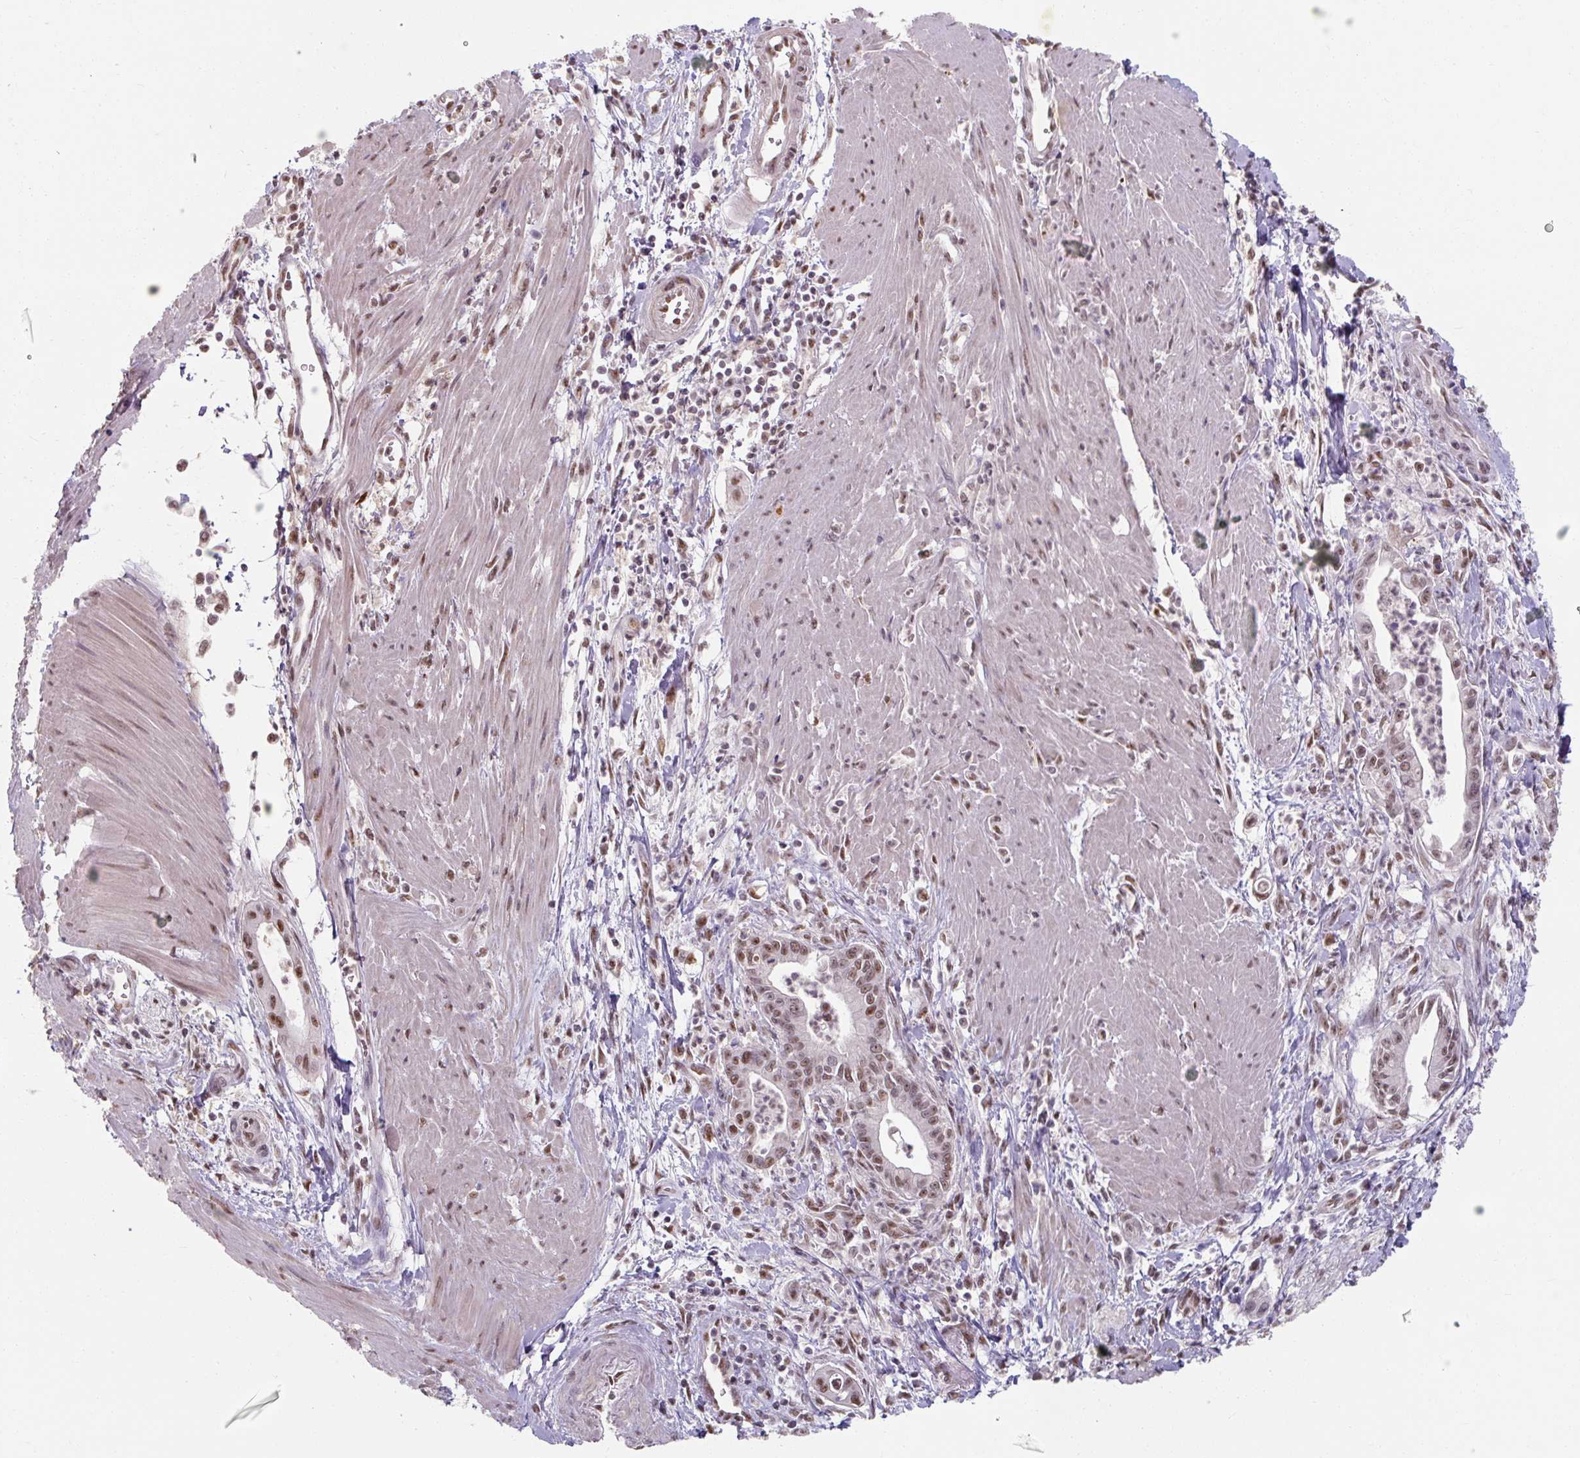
{"staining": {"intensity": "moderate", "quantity": ">75%", "location": "nuclear"}, "tissue": "pancreatic cancer", "cell_type": "Tumor cells", "image_type": "cancer", "snomed": [{"axis": "morphology", "description": "Adenocarcinoma, NOS"}, {"axis": "topography", "description": "Pancreas"}], "caption": "This micrograph exhibits pancreatic cancer stained with immunohistochemistry (IHC) to label a protein in brown. The nuclear of tumor cells show moderate positivity for the protein. Nuclei are counter-stained blue.", "gene": "ZFTRAF1", "patient": {"sex": "male", "age": 78}}